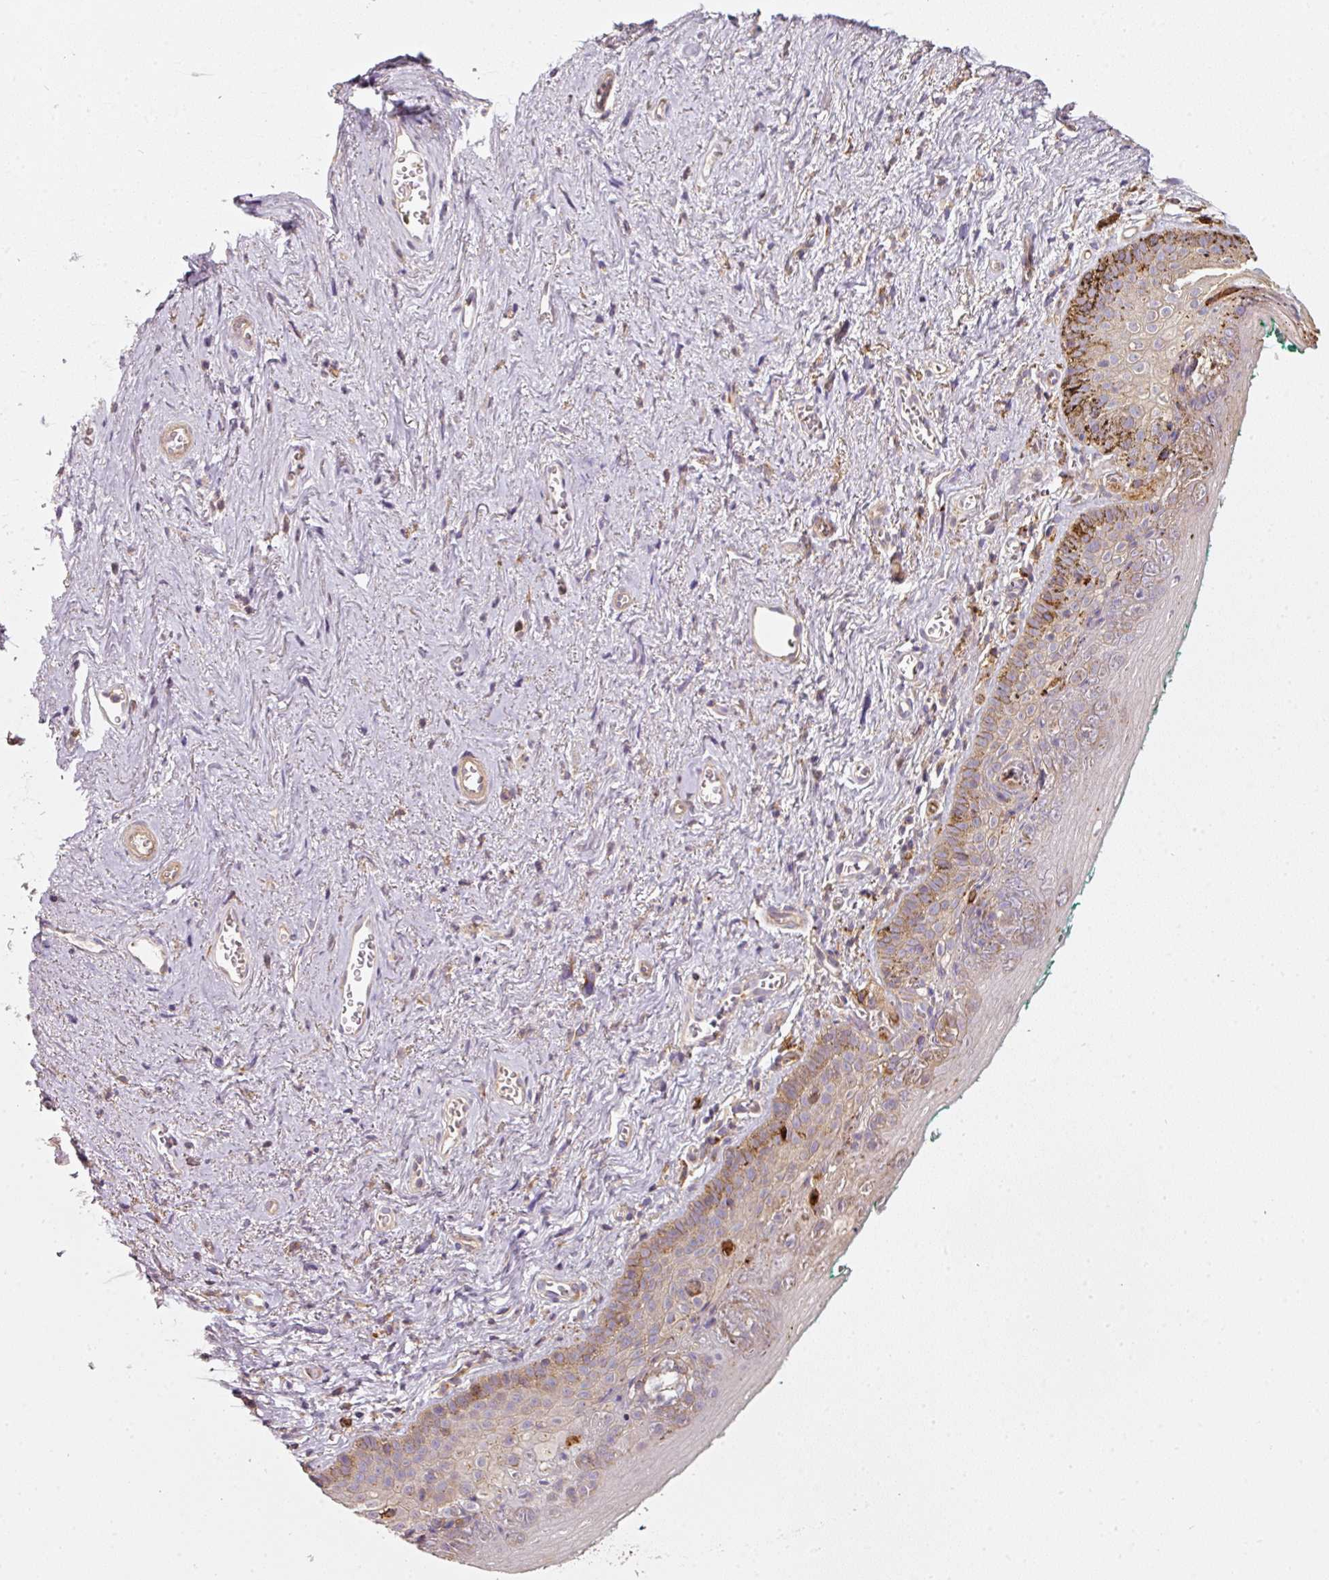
{"staining": {"intensity": "moderate", "quantity": "25%-75%", "location": "cytoplasmic/membranous"}, "tissue": "vagina", "cell_type": "Squamous epithelial cells", "image_type": "normal", "snomed": [{"axis": "morphology", "description": "Normal tissue, NOS"}, {"axis": "topography", "description": "Vulva"}, {"axis": "topography", "description": "Vagina"}, {"axis": "topography", "description": "Peripheral nerve tissue"}], "caption": "The micrograph exhibits staining of unremarkable vagina, revealing moderate cytoplasmic/membranous protein staining (brown color) within squamous epithelial cells. Using DAB (3,3'-diaminobenzidine) (brown) and hematoxylin (blue) stains, captured at high magnification using brightfield microscopy.", "gene": "IQGAP2", "patient": {"sex": "female", "age": 66}}